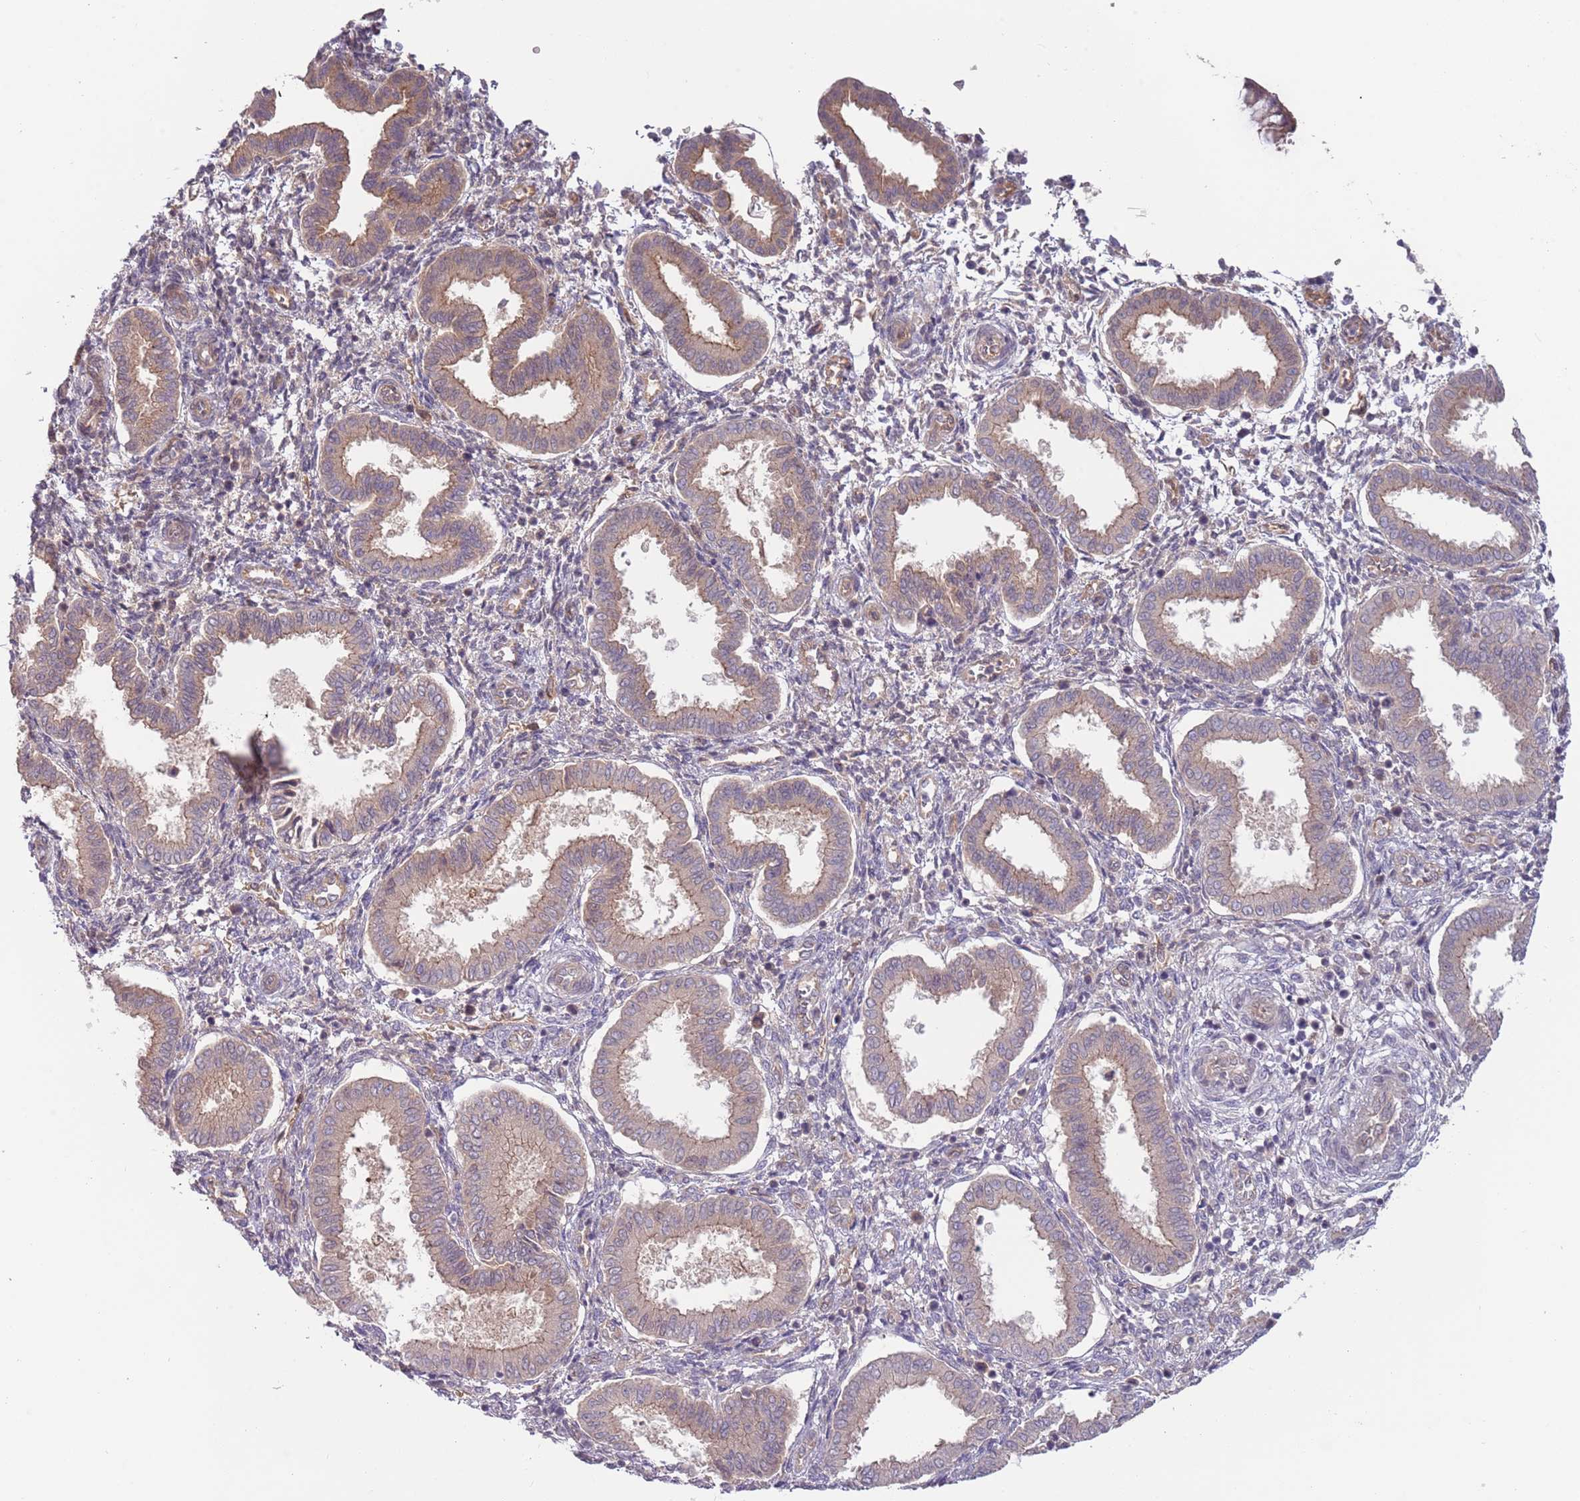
{"staining": {"intensity": "negative", "quantity": "none", "location": "none"}, "tissue": "endometrium", "cell_type": "Cells in endometrial stroma", "image_type": "normal", "snomed": [{"axis": "morphology", "description": "Normal tissue, NOS"}, {"axis": "topography", "description": "Endometrium"}], "caption": "A photomicrograph of endometrium stained for a protein reveals no brown staining in cells in endometrial stroma. Brightfield microscopy of immunohistochemistry (IHC) stained with DAB (3,3'-diaminobenzidine) (brown) and hematoxylin (blue), captured at high magnification.", "gene": "SAV1", "patient": {"sex": "female", "age": 24}}